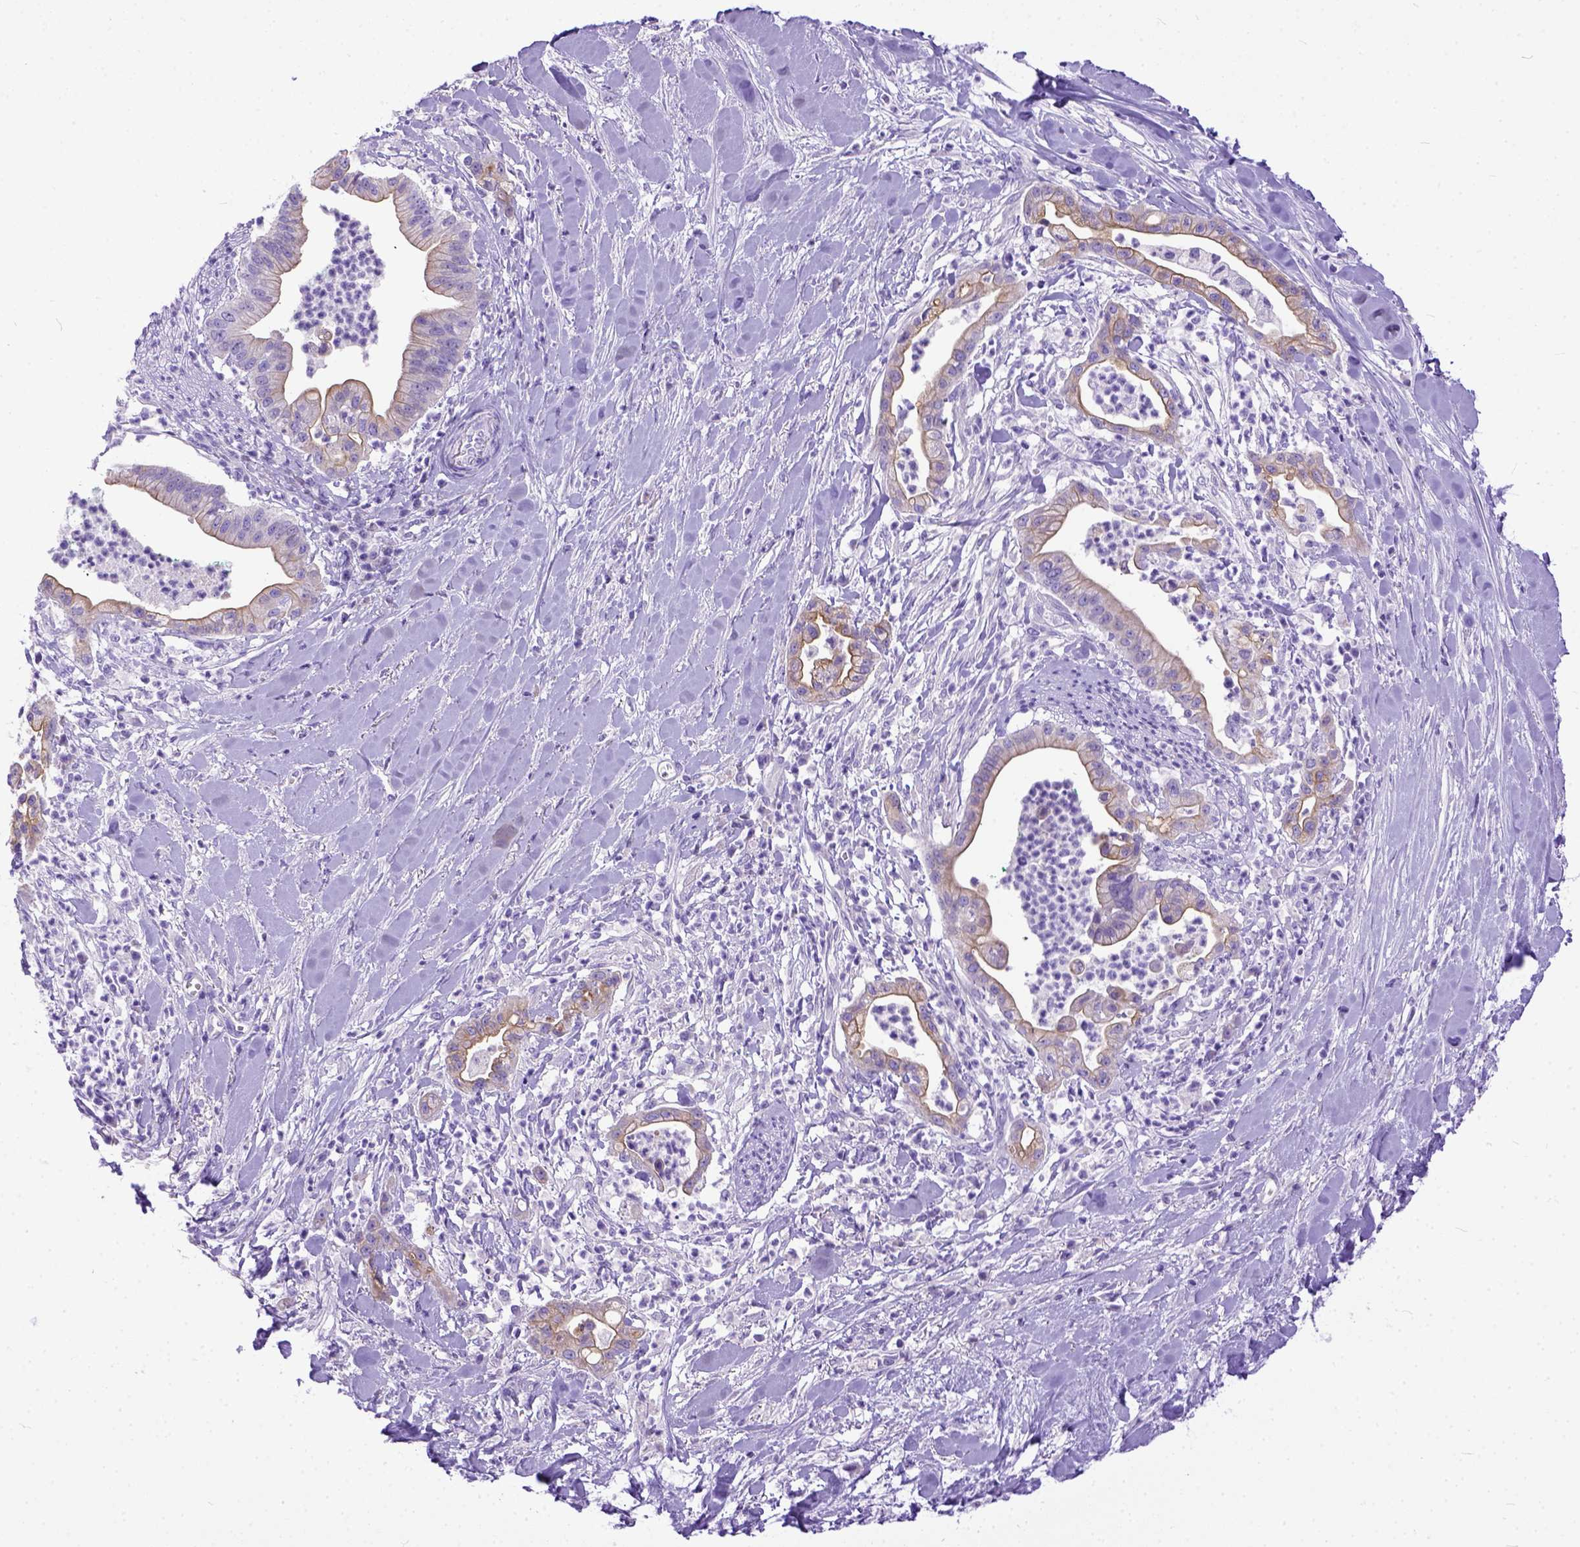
{"staining": {"intensity": "weak", "quantity": ">75%", "location": "cytoplasmic/membranous"}, "tissue": "pancreatic cancer", "cell_type": "Tumor cells", "image_type": "cancer", "snomed": [{"axis": "morphology", "description": "Normal tissue, NOS"}, {"axis": "morphology", "description": "Adenocarcinoma, NOS"}, {"axis": "topography", "description": "Lymph node"}, {"axis": "topography", "description": "Pancreas"}], "caption": "Immunohistochemical staining of human adenocarcinoma (pancreatic) exhibits low levels of weak cytoplasmic/membranous protein staining in approximately >75% of tumor cells.", "gene": "PPL", "patient": {"sex": "female", "age": 58}}